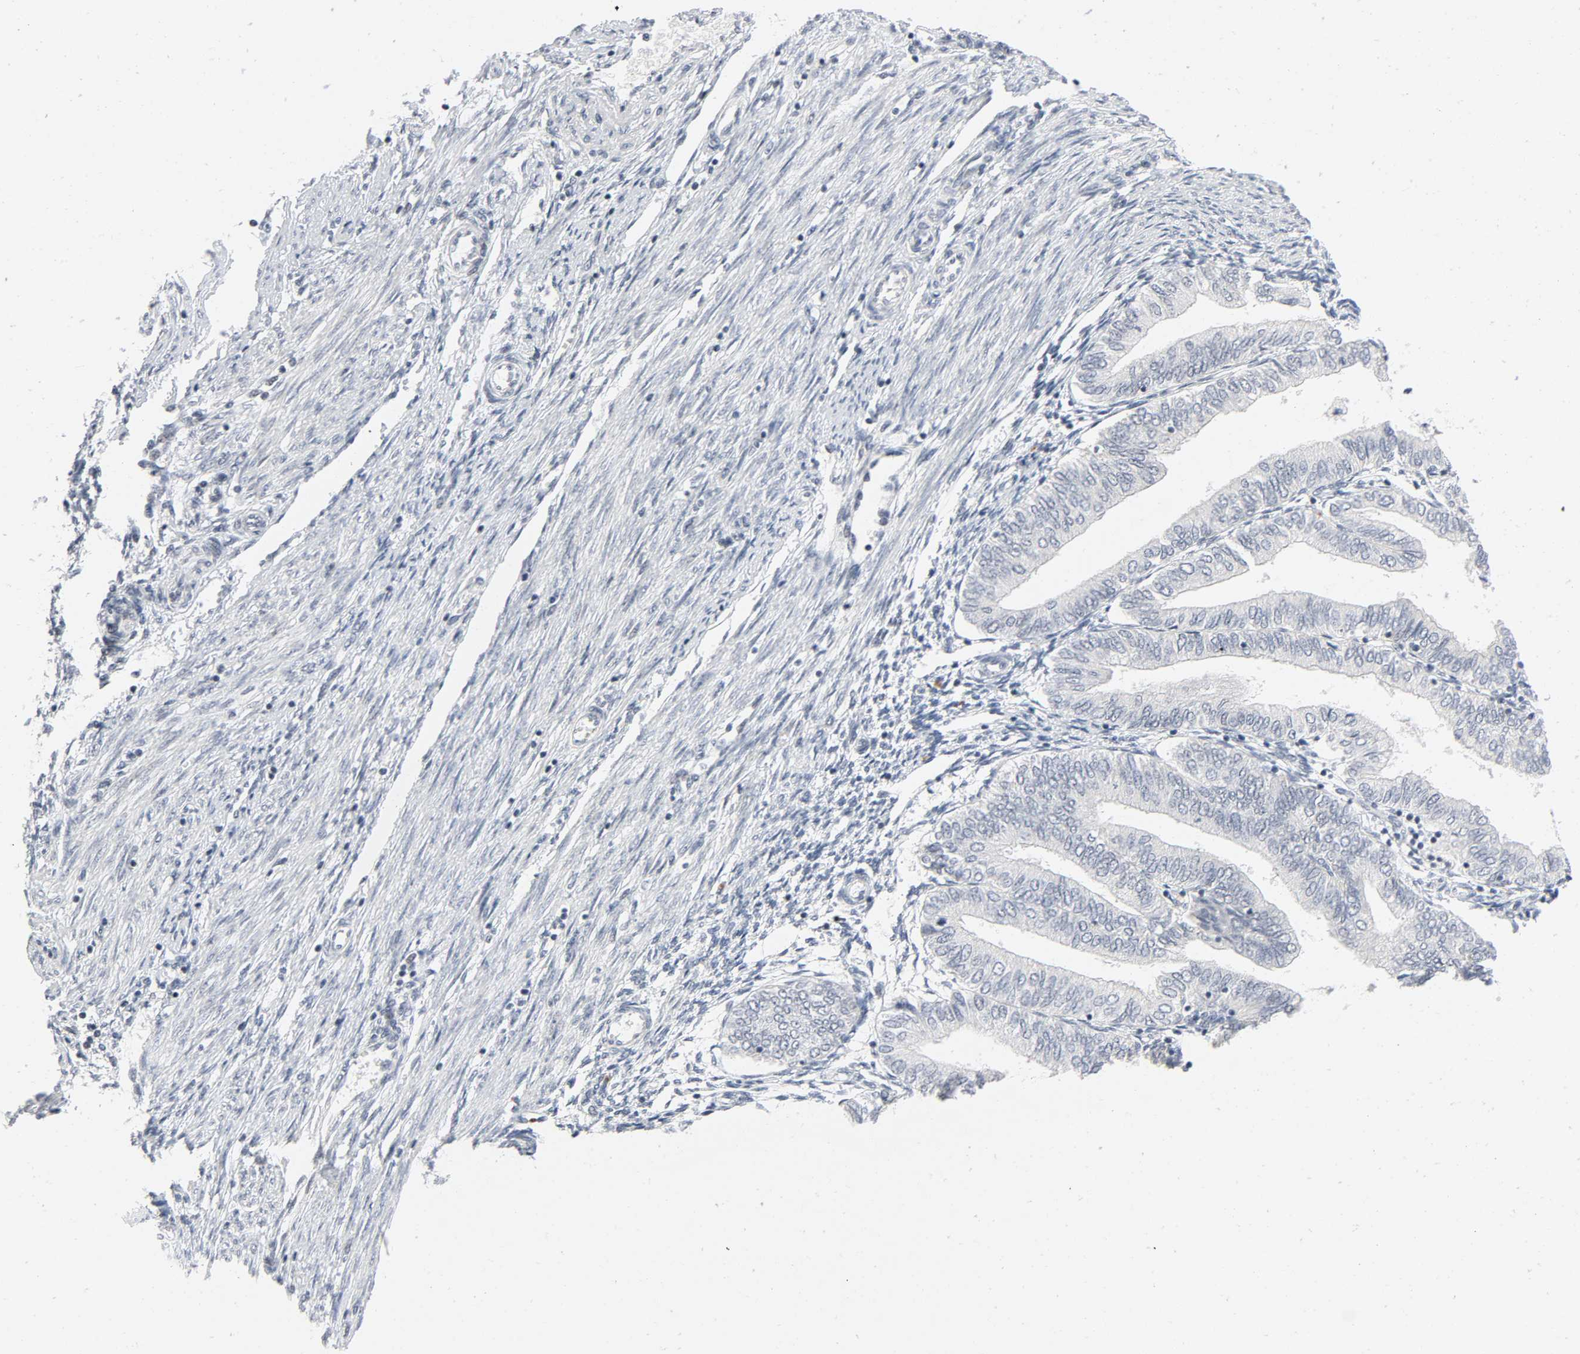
{"staining": {"intensity": "negative", "quantity": "none", "location": "none"}, "tissue": "endometrial cancer", "cell_type": "Tumor cells", "image_type": "cancer", "snomed": [{"axis": "morphology", "description": "Adenocarcinoma, NOS"}, {"axis": "topography", "description": "Endometrium"}], "caption": "Photomicrograph shows no significant protein positivity in tumor cells of adenocarcinoma (endometrial).", "gene": "GABPA", "patient": {"sex": "female", "age": 67}}